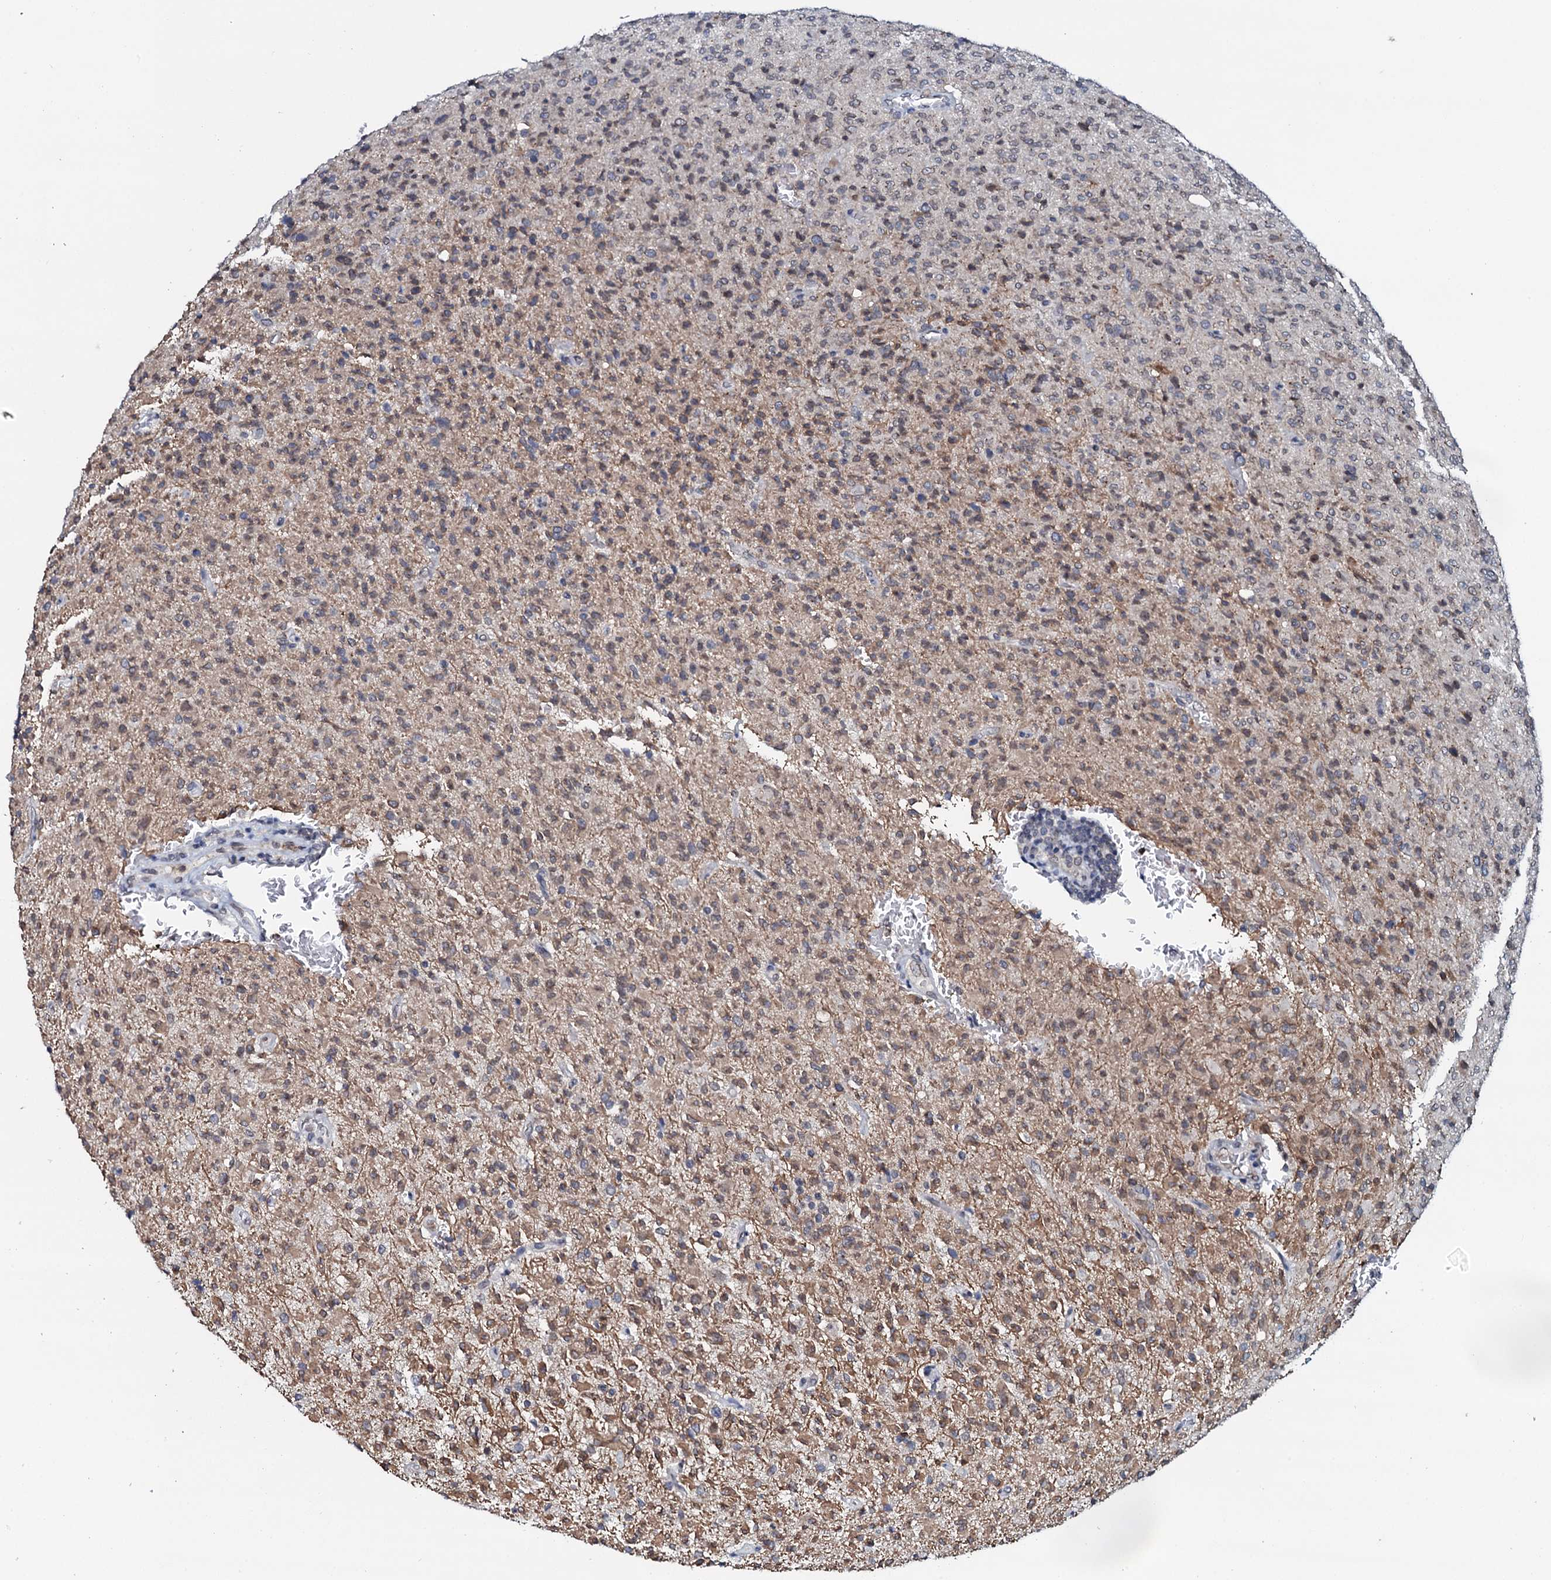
{"staining": {"intensity": "moderate", "quantity": "25%-75%", "location": "cytoplasmic/membranous"}, "tissue": "glioma", "cell_type": "Tumor cells", "image_type": "cancer", "snomed": [{"axis": "morphology", "description": "Glioma, malignant, High grade"}, {"axis": "topography", "description": "Brain"}], "caption": "Protein expression analysis of high-grade glioma (malignant) shows moderate cytoplasmic/membranous positivity in about 25%-75% of tumor cells.", "gene": "SNTA1", "patient": {"sex": "female", "age": 57}}